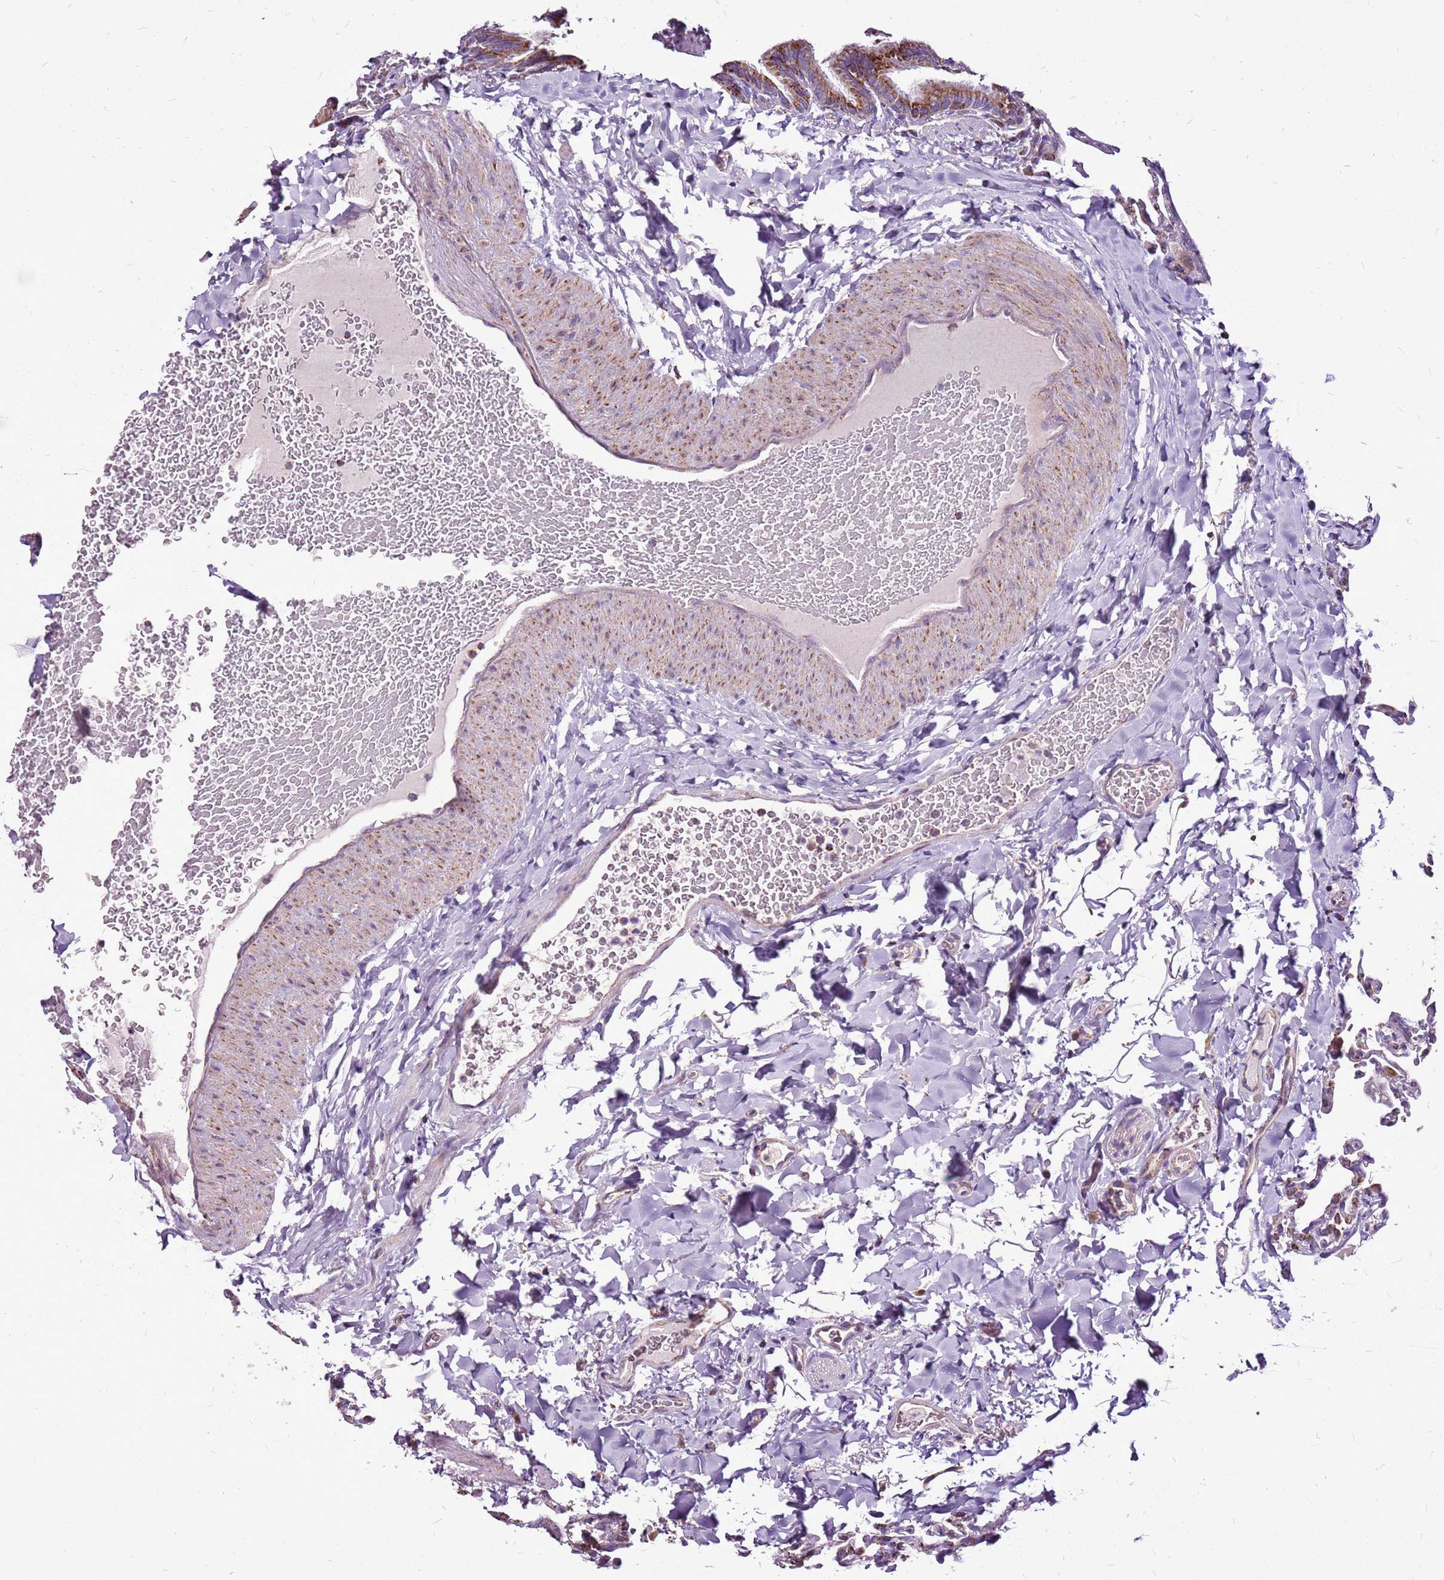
{"staining": {"intensity": "strong", "quantity": ">75%", "location": "cytoplasmic/membranous"}, "tissue": "gallbladder", "cell_type": "Glandular cells", "image_type": "normal", "snomed": [{"axis": "morphology", "description": "Normal tissue, NOS"}, {"axis": "topography", "description": "Gallbladder"}], "caption": "Unremarkable gallbladder reveals strong cytoplasmic/membranous staining in about >75% of glandular cells (DAB (3,3'-diaminobenzidine) IHC with brightfield microscopy, high magnification)..", "gene": "GCDH", "patient": {"sex": "female", "age": 30}}